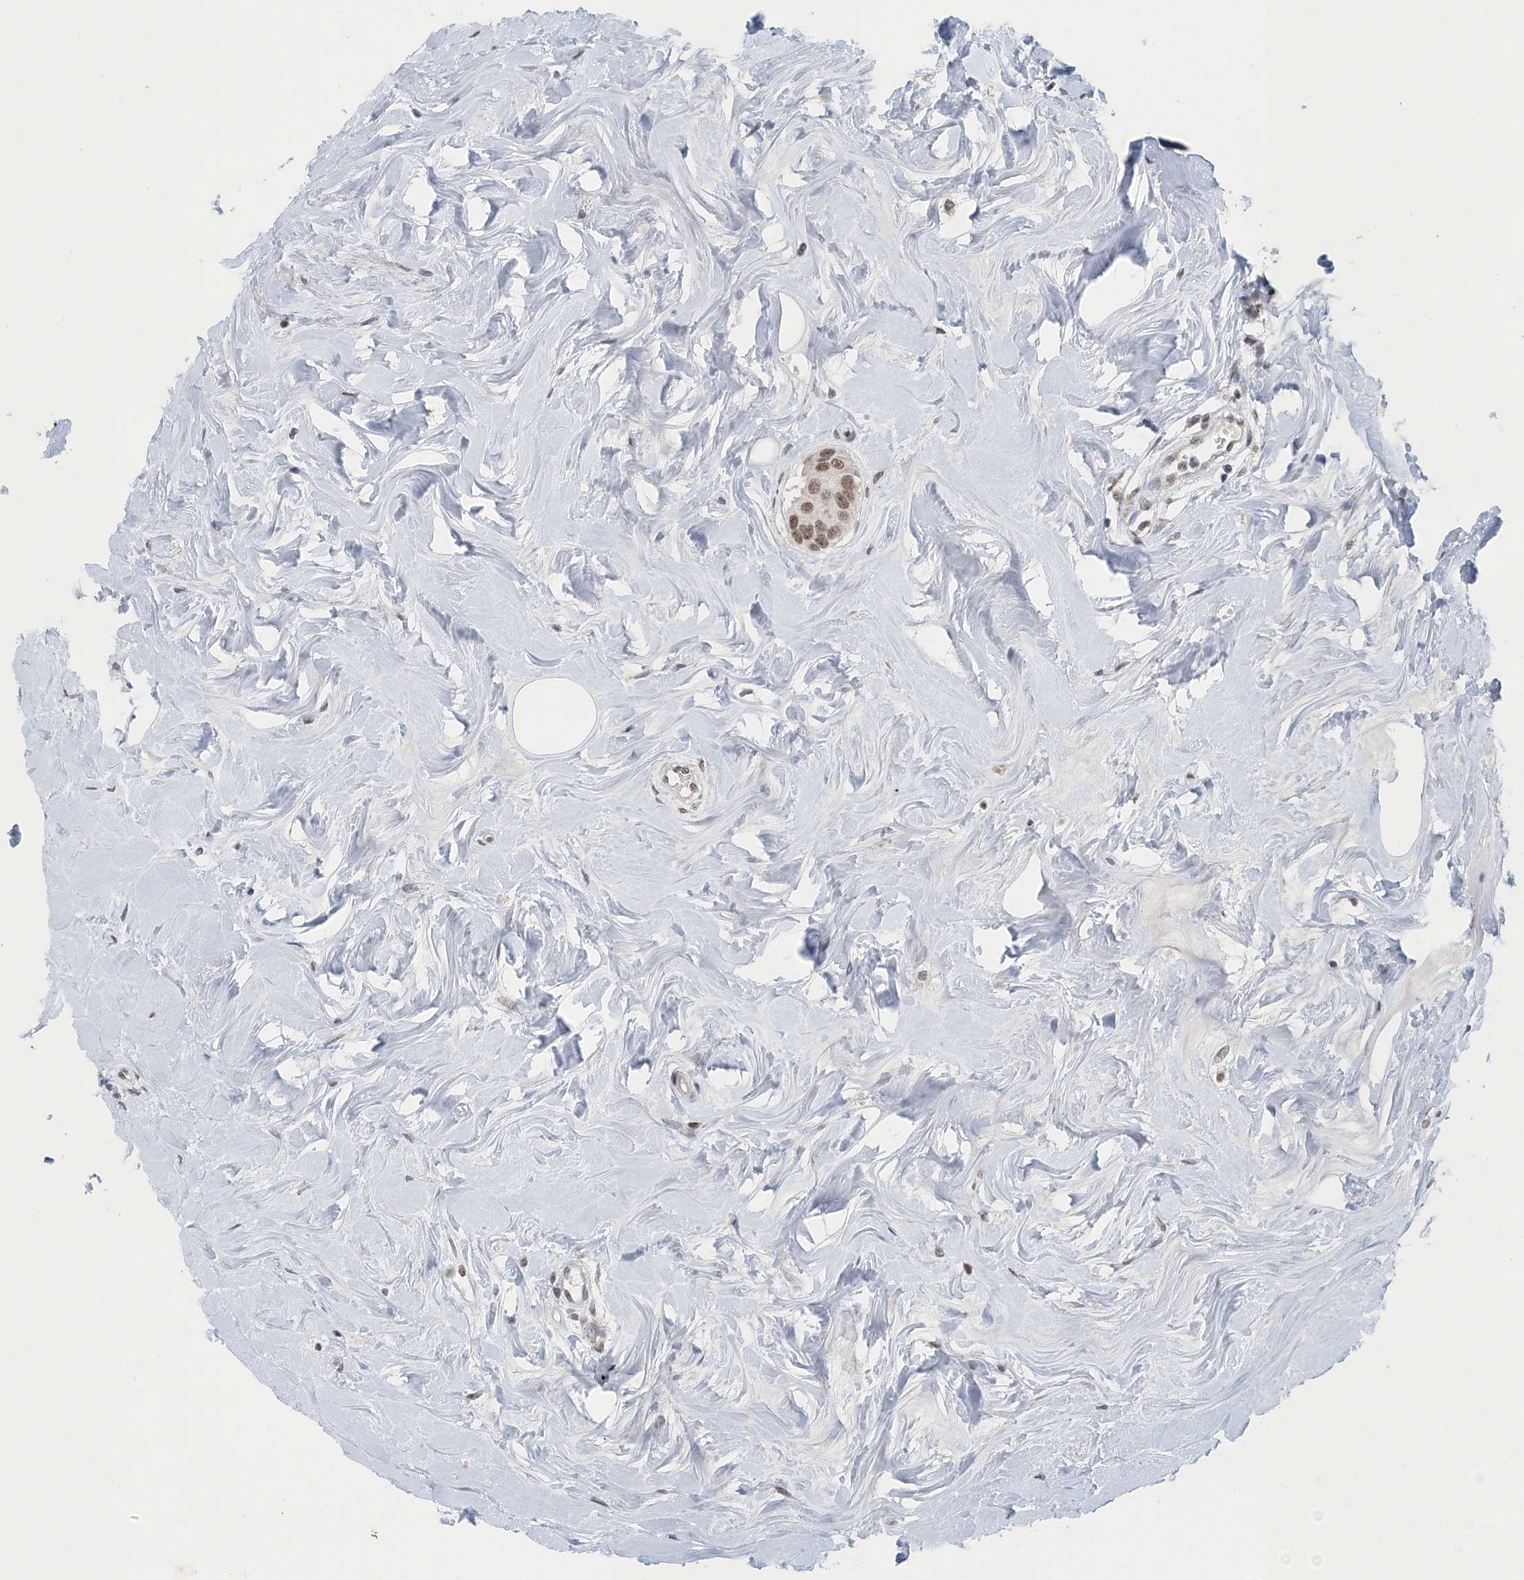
{"staining": {"intensity": "moderate", "quantity": ">75%", "location": "nuclear"}, "tissue": "breast cancer", "cell_type": "Tumor cells", "image_type": "cancer", "snomed": [{"axis": "morphology", "description": "Normal tissue, NOS"}, {"axis": "morphology", "description": "Duct carcinoma"}, {"axis": "topography", "description": "Breast"}], "caption": "This is a photomicrograph of immunohistochemistry staining of breast cancer (intraductal carcinoma), which shows moderate positivity in the nuclear of tumor cells.", "gene": "MBD2", "patient": {"sex": "female", "age": 39}}